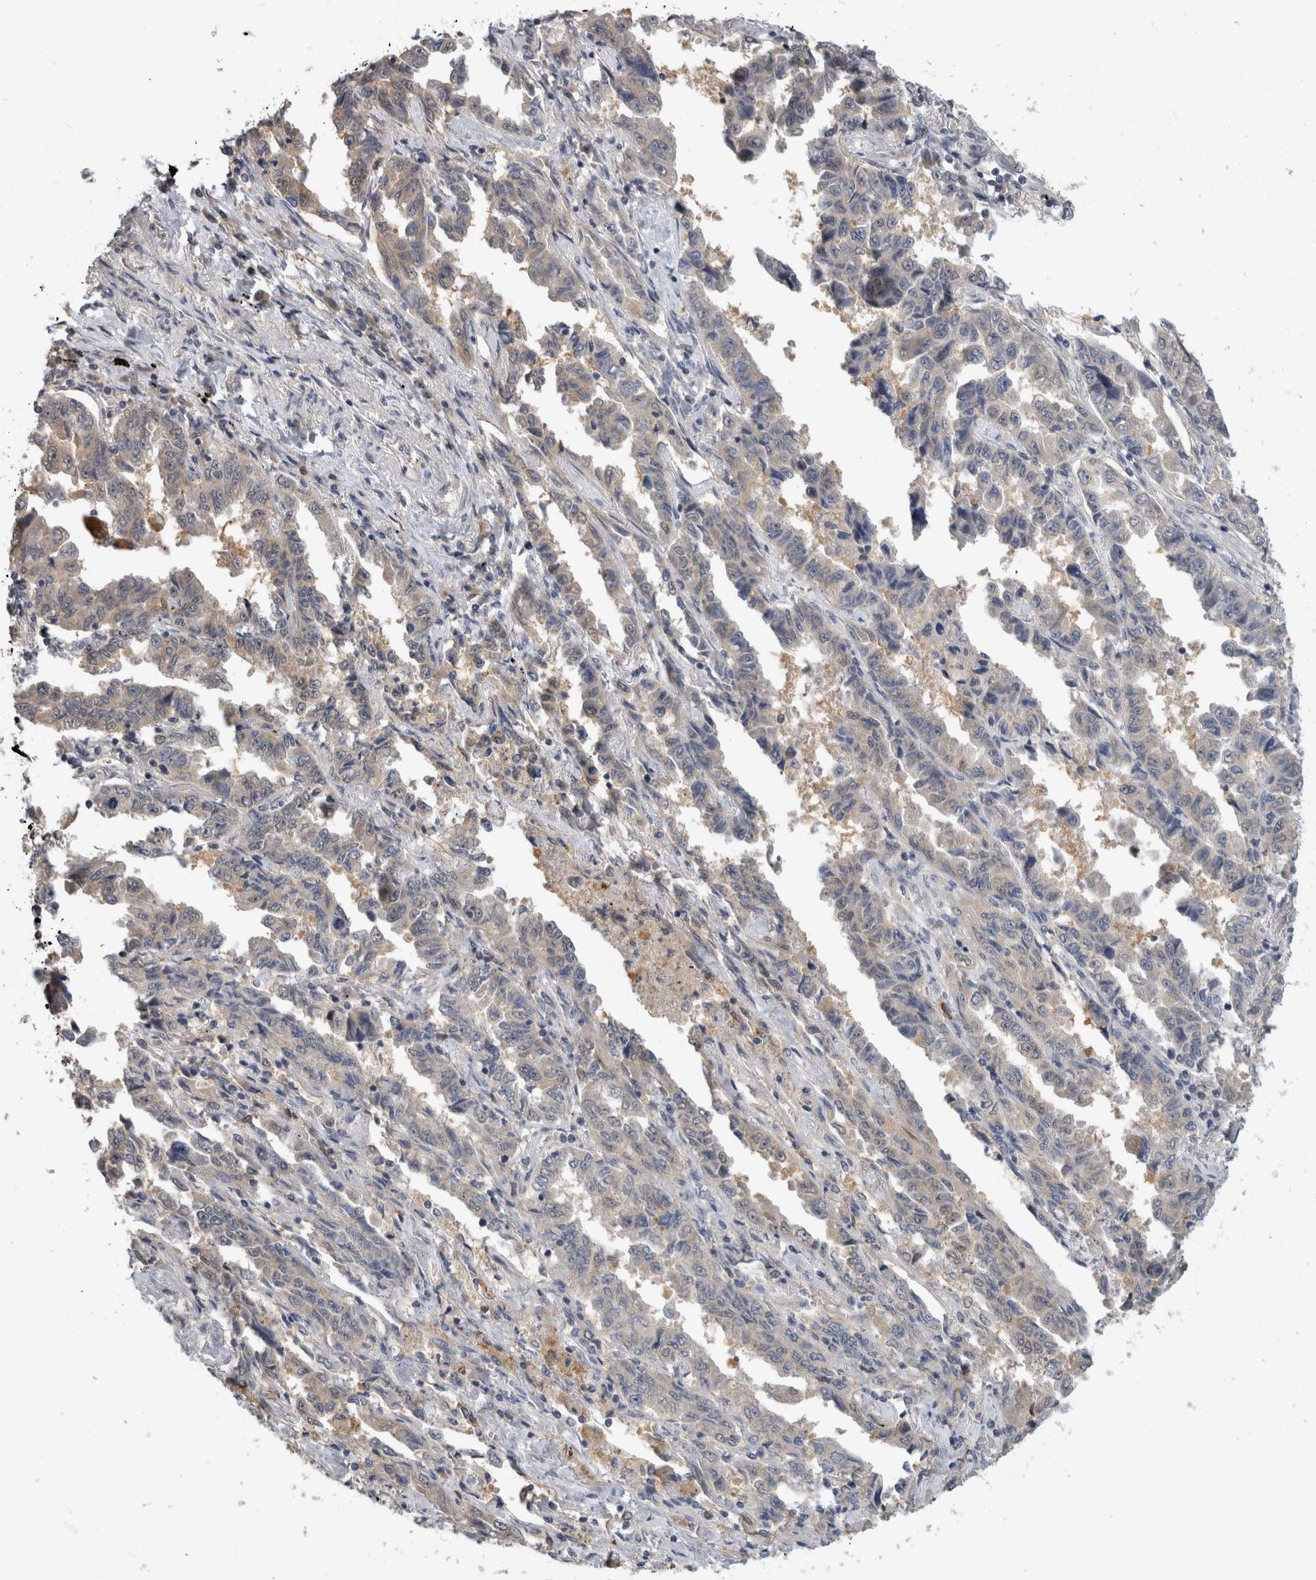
{"staining": {"intensity": "negative", "quantity": "none", "location": "none"}, "tissue": "lung cancer", "cell_type": "Tumor cells", "image_type": "cancer", "snomed": [{"axis": "morphology", "description": "Adenocarcinoma, NOS"}, {"axis": "topography", "description": "Lung"}], "caption": "DAB (3,3'-diaminobenzidine) immunohistochemical staining of lung adenocarcinoma reveals no significant staining in tumor cells.", "gene": "PGM1", "patient": {"sex": "female", "age": 51}}